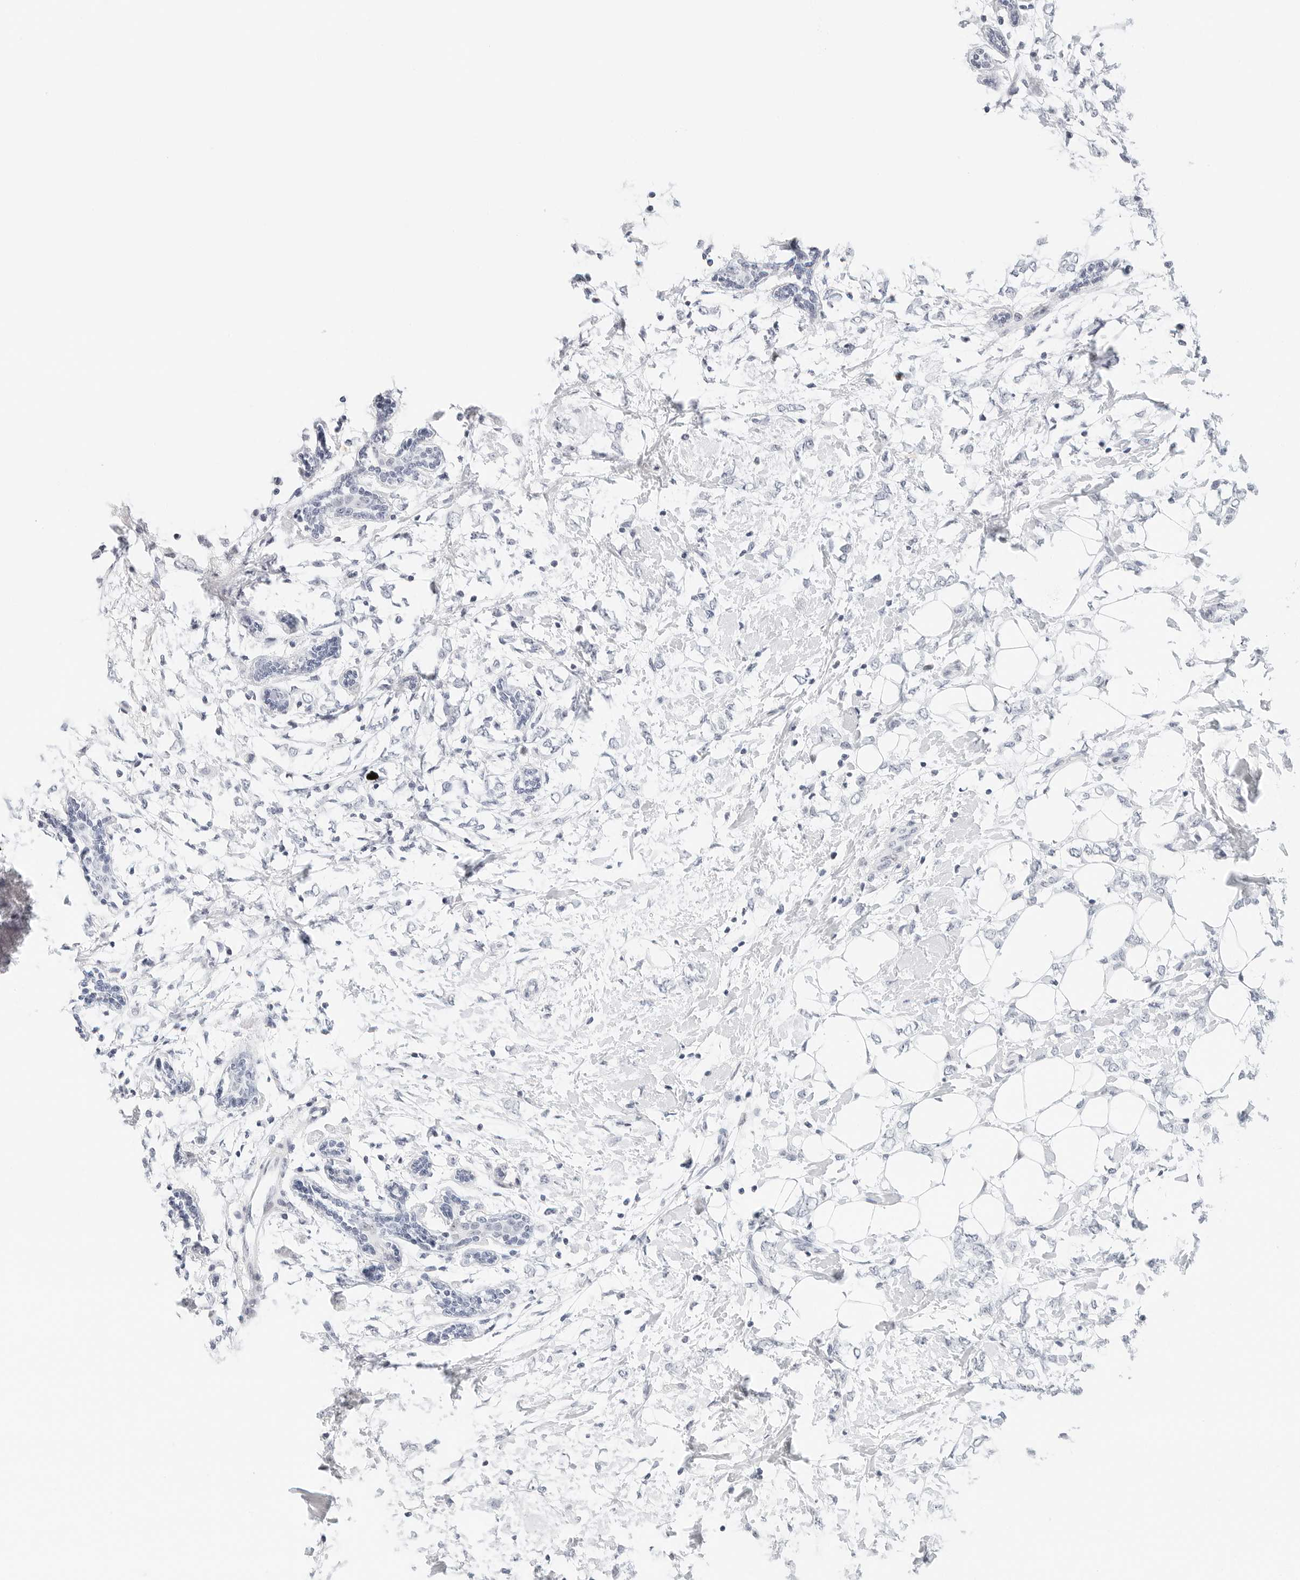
{"staining": {"intensity": "negative", "quantity": "none", "location": "none"}, "tissue": "breast cancer", "cell_type": "Tumor cells", "image_type": "cancer", "snomed": [{"axis": "morphology", "description": "Normal tissue, NOS"}, {"axis": "morphology", "description": "Lobular carcinoma"}, {"axis": "topography", "description": "Breast"}], "caption": "Breast cancer was stained to show a protein in brown. There is no significant positivity in tumor cells.", "gene": "NTMT2", "patient": {"sex": "female", "age": 47}}